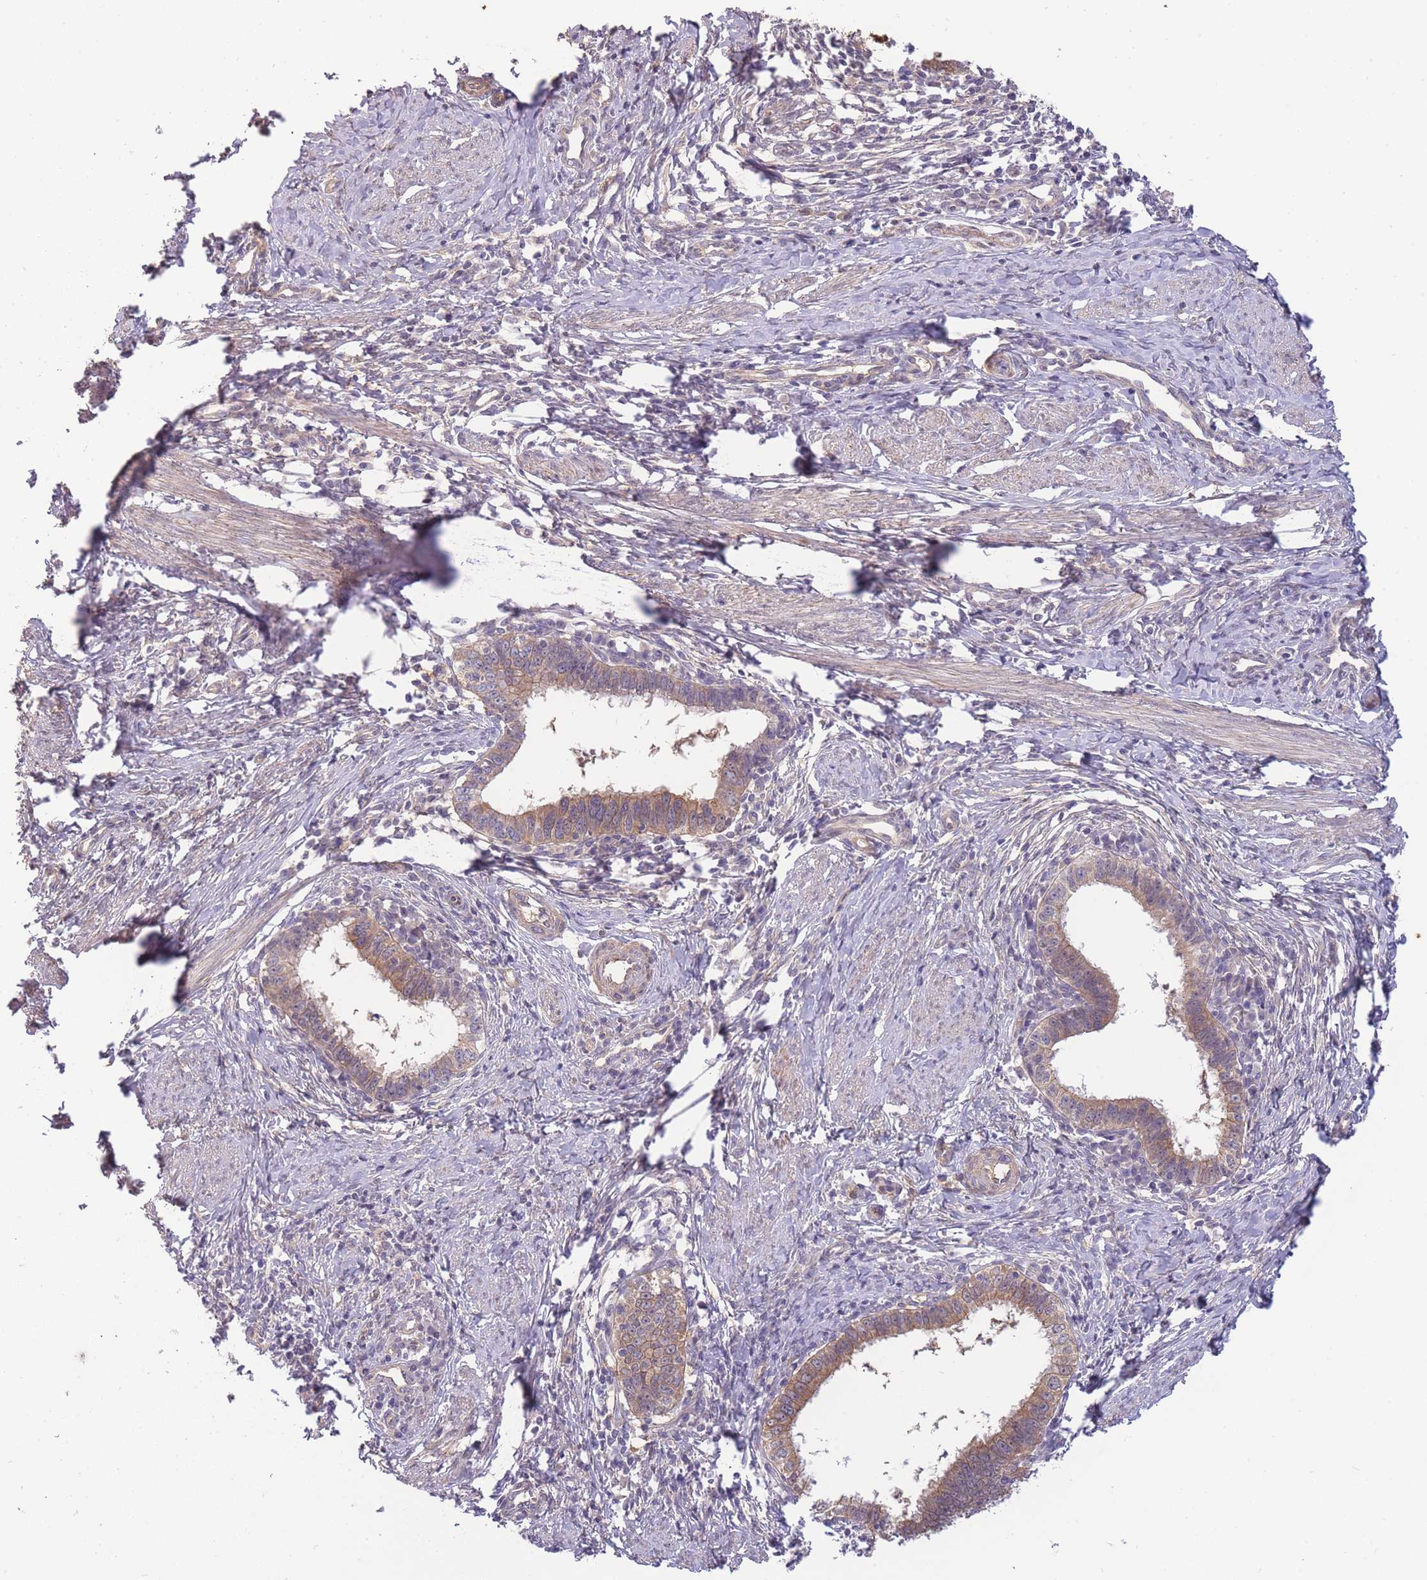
{"staining": {"intensity": "moderate", "quantity": ">75%", "location": "cytoplasmic/membranous"}, "tissue": "cervical cancer", "cell_type": "Tumor cells", "image_type": "cancer", "snomed": [{"axis": "morphology", "description": "Adenocarcinoma, NOS"}, {"axis": "topography", "description": "Cervix"}], "caption": "DAB immunohistochemical staining of cervical cancer displays moderate cytoplasmic/membranous protein staining in approximately >75% of tumor cells.", "gene": "SMC6", "patient": {"sex": "female", "age": 36}}